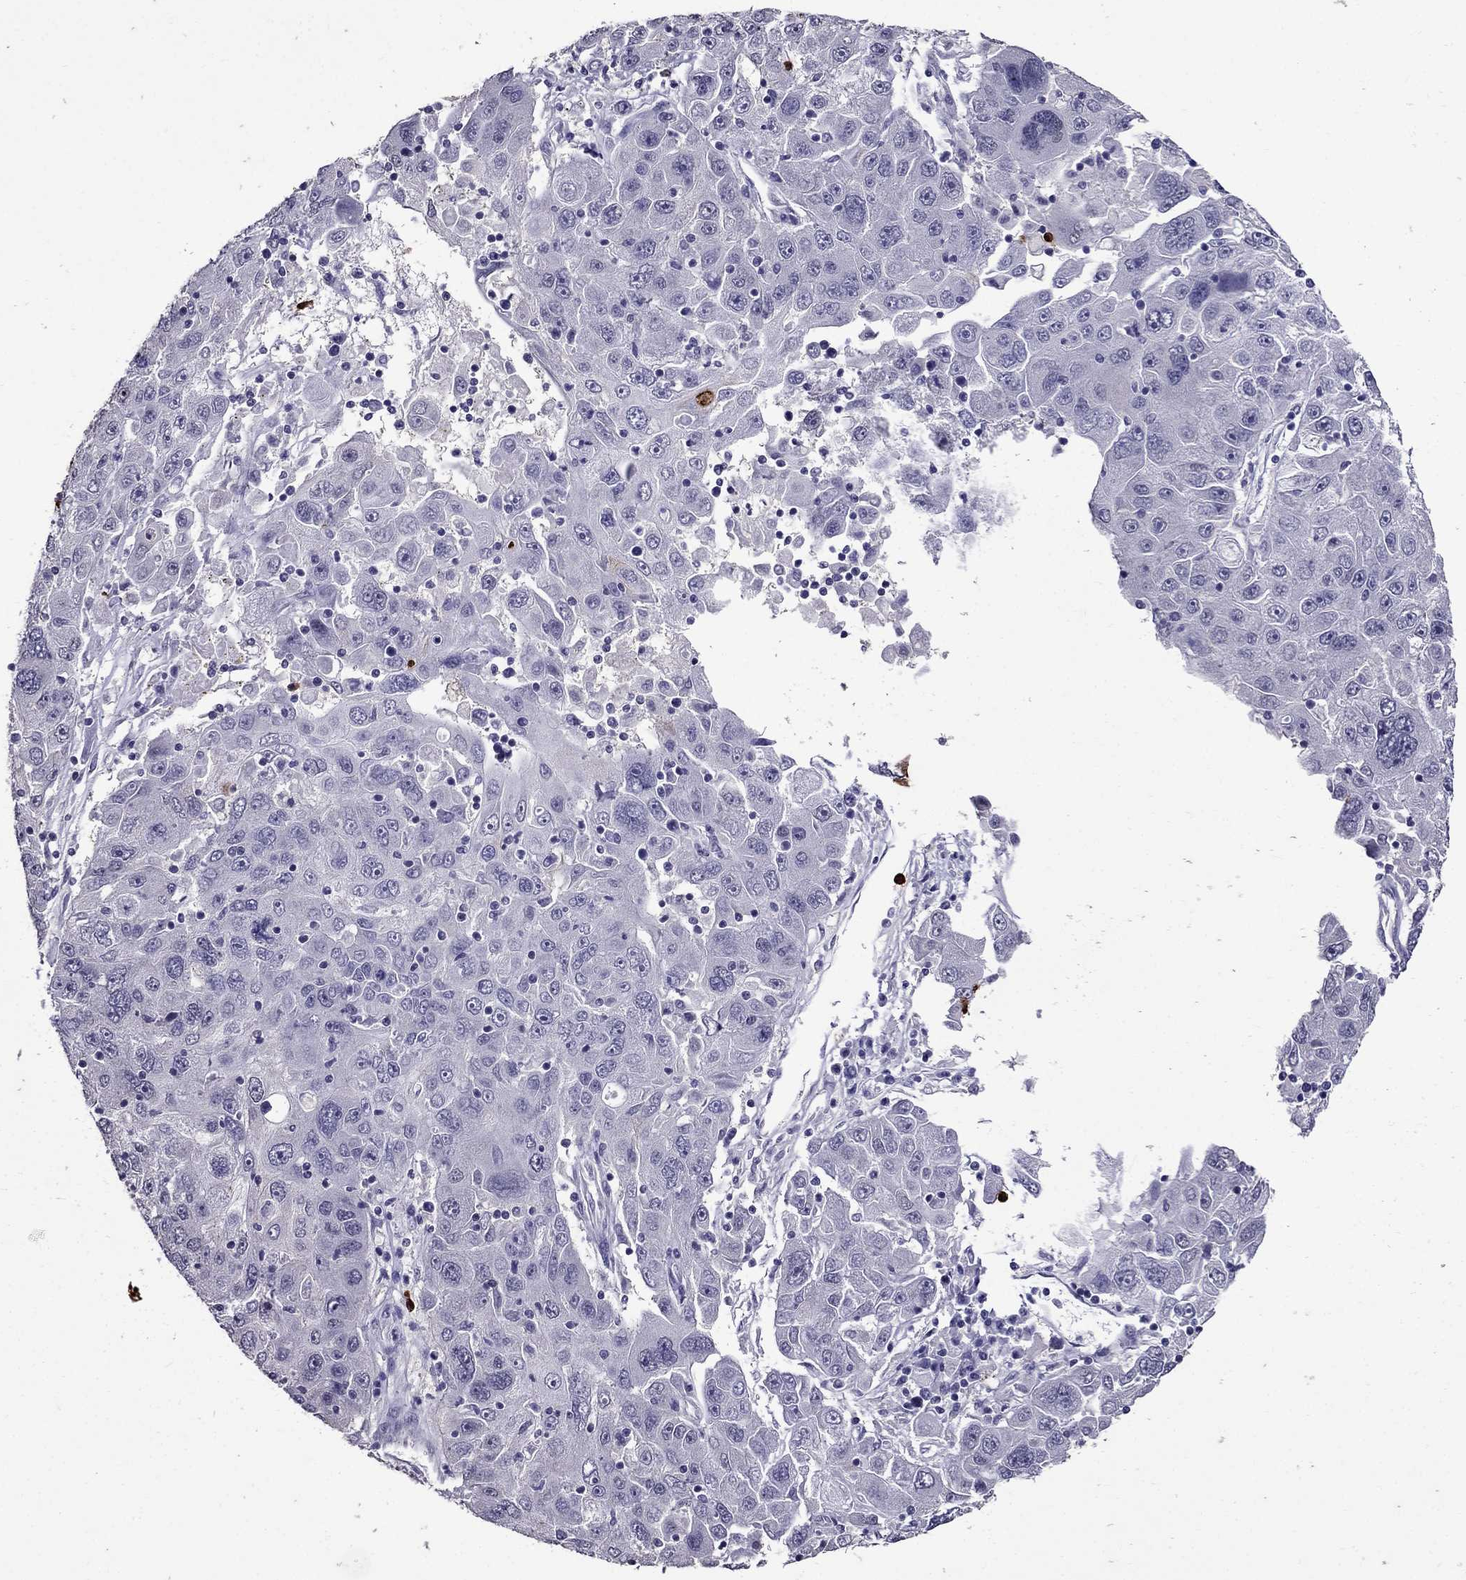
{"staining": {"intensity": "negative", "quantity": "none", "location": "none"}, "tissue": "stomach cancer", "cell_type": "Tumor cells", "image_type": "cancer", "snomed": [{"axis": "morphology", "description": "Adenocarcinoma, NOS"}, {"axis": "topography", "description": "Stomach"}], "caption": "Tumor cells are negative for protein expression in human stomach cancer.", "gene": "OLFM4", "patient": {"sex": "male", "age": 56}}